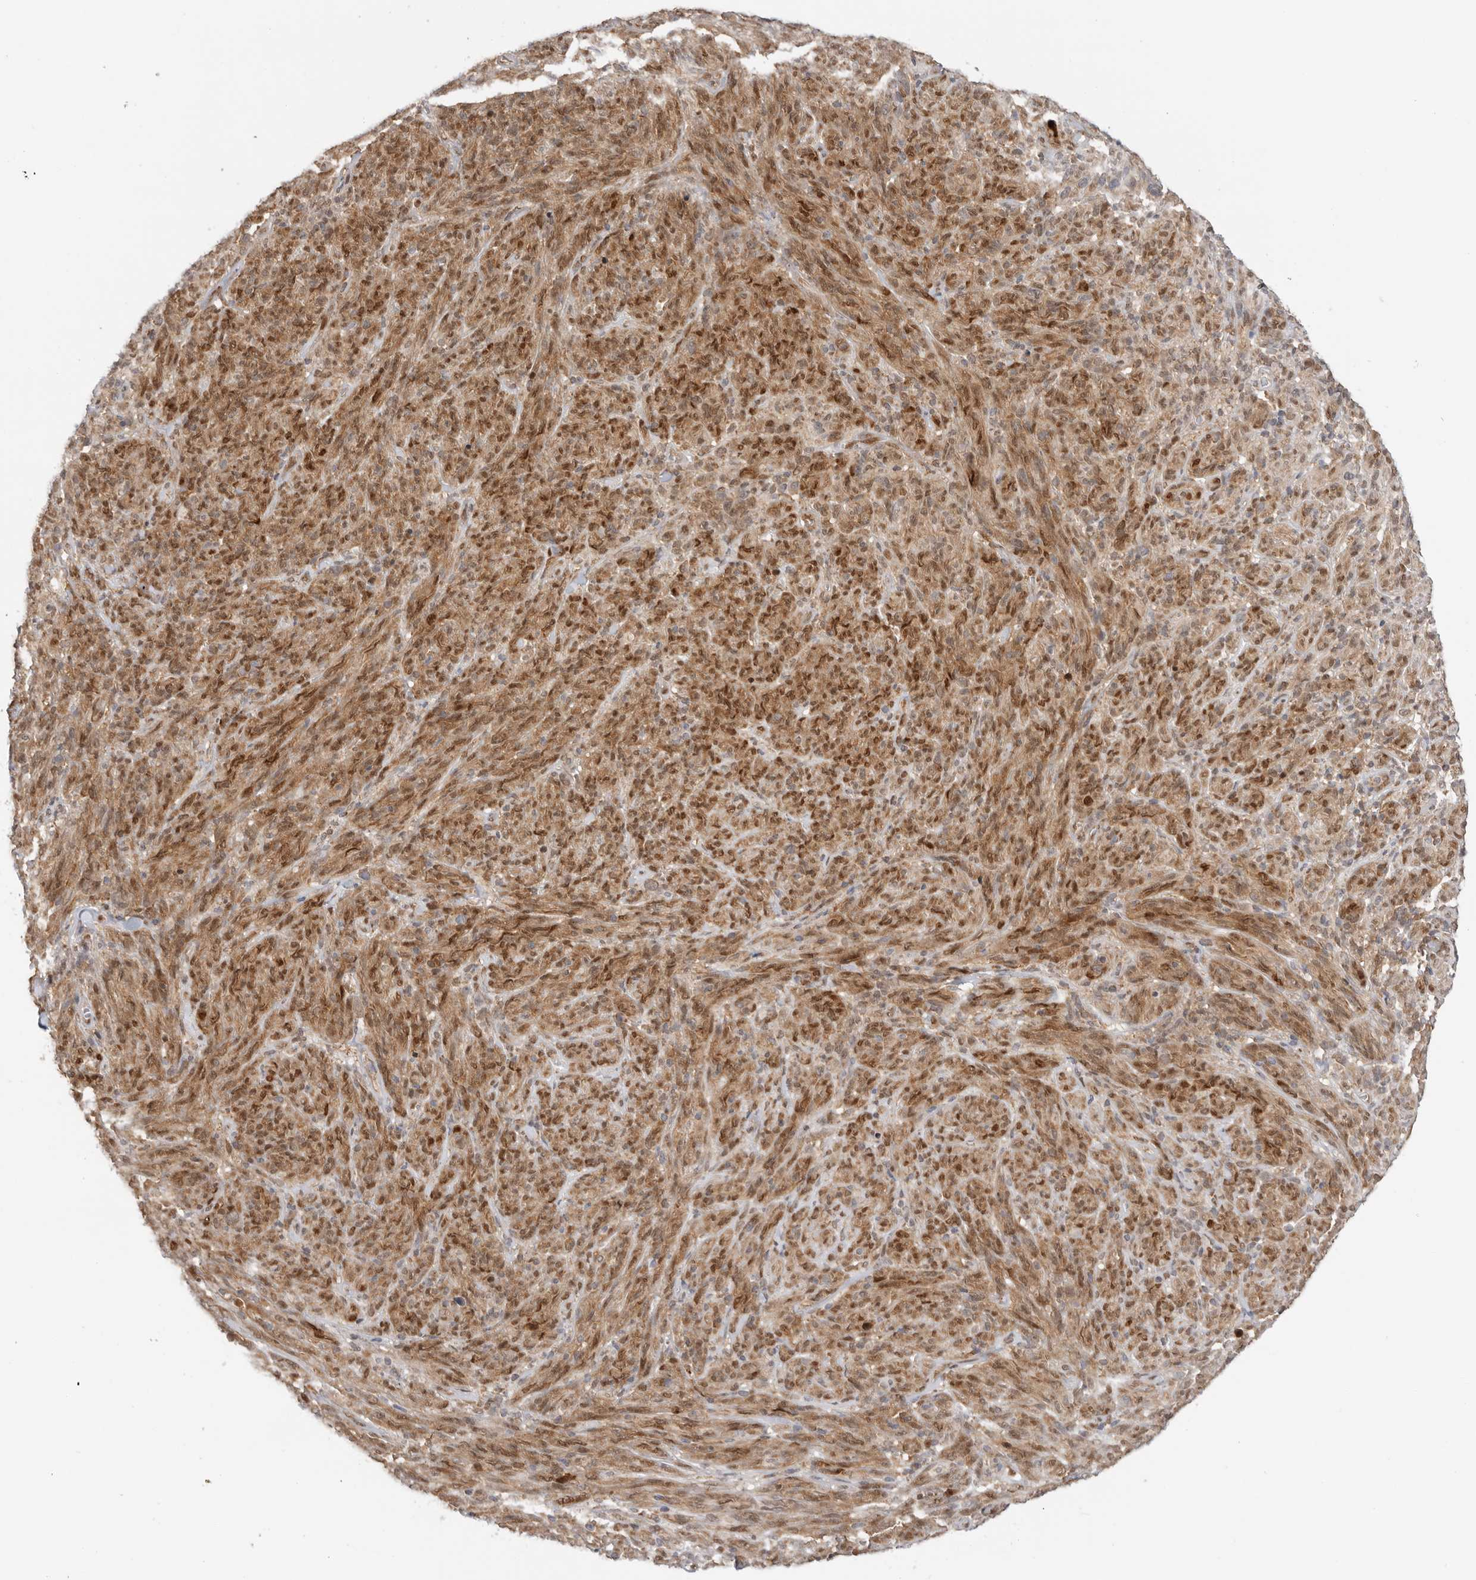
{"staining": {"intensity": "moderate", "quantity": ">75%", "location": "cytoplasmic/membranous,nuclear"}, "tissue": "melanoma", "cell_type": "Tumor cells", "image_type": "cancer", "snomed": [{"axis": "morphology", "description": "Malignant melanoma, NOS"}, {"axis": "topography", "description": "Skin of head"}], "caption": "Immunohistochemical staining of malignant melanoma reveals medium levels of moderate cytoplasmic/membranous and nuclear staining in about >75% of tumor cells.", "gene": "DCAF8", "patient": {"sex": "male", "age": 96}}